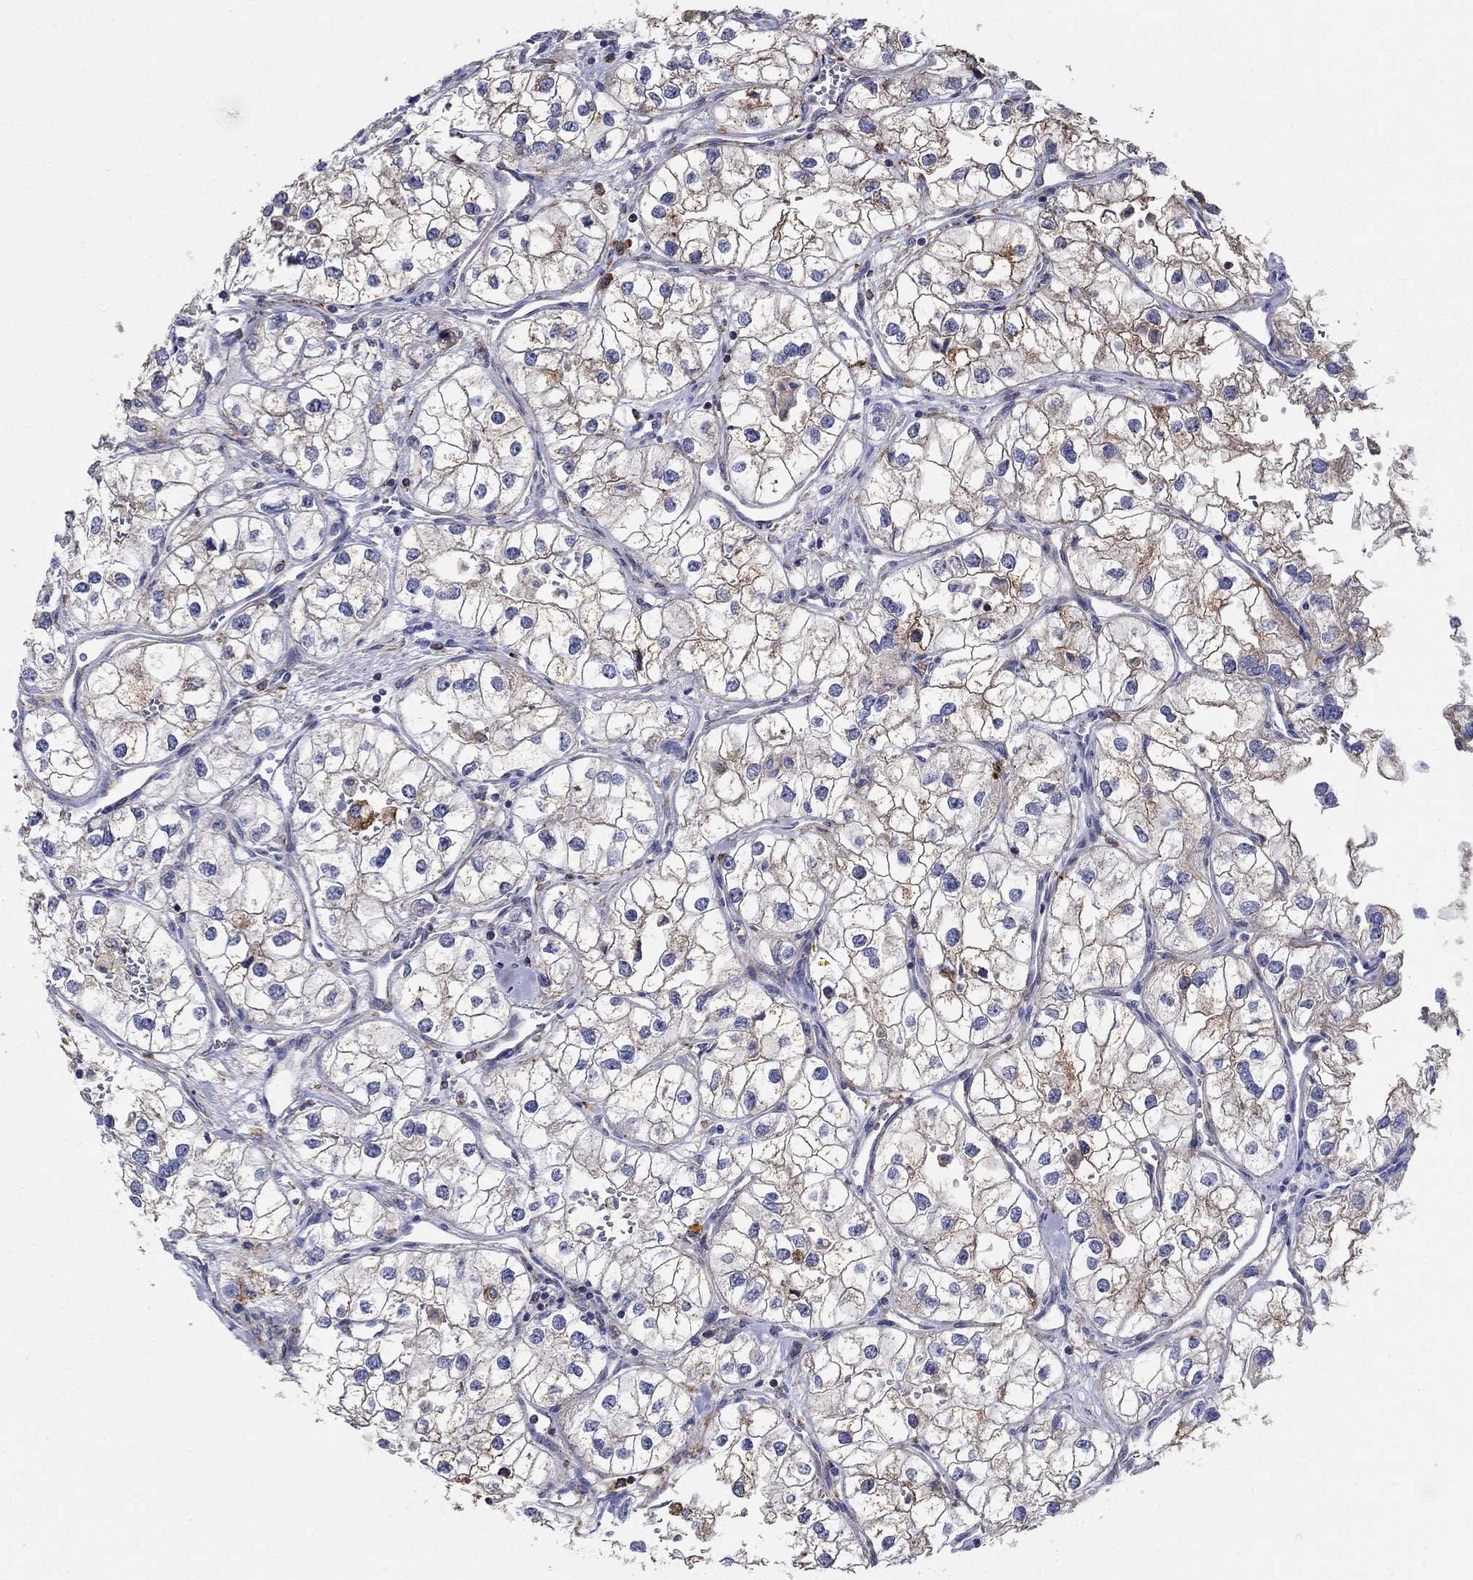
{"staining": {"intensity": "weak", "quantity": "25%-75%", "location": "cytoplasmic/membranous"}, "tissue": "renal cancer", "cell_type": "Tumor cells", "image_type": "cancer", "snomed": [{"axis": "morphology", "description": "Adenocarcinoma, NOS"}, {"axis": "topography", "description": "Kidney"}], "caption": "Protein positivity by IHC reveals weak cytoplasmic/membranous positivity in about 25%-75% of tumor cells in renal cancer.", "gene": "SOX2", "patient": {"sex": "male", "age": 59}}